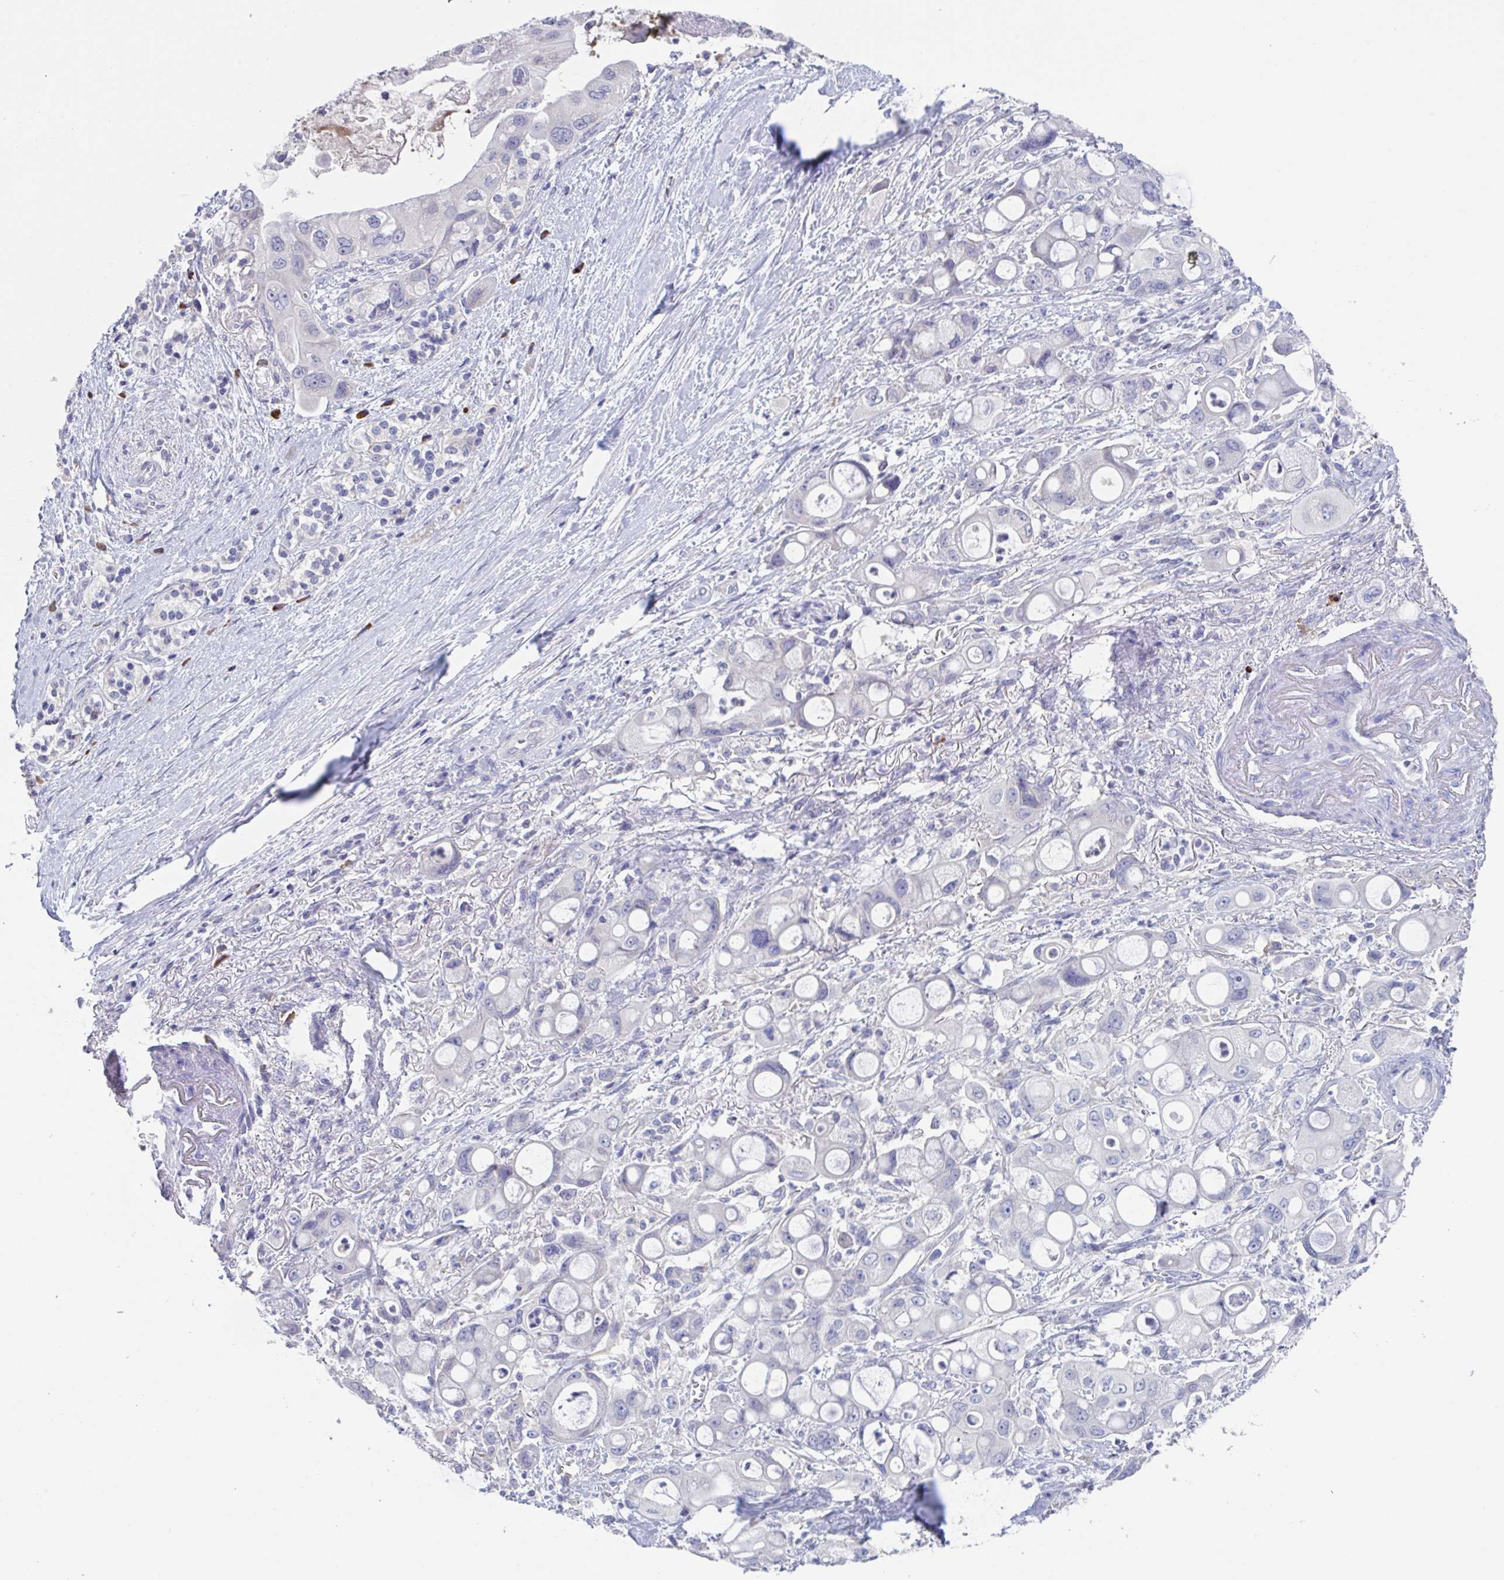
{"staining": {"intensity": "negative", "quantity": "none", "location": "none"}, "tissue": "pancreatic cancer", "cell_type": "Tumor cells", "image_type": "cancer", "snomed": [{"axis": "morphology", "description": "Adenocarcinoma, NOS"}, {"axis": "topography", "description": "Pancreas"}], "caption": "A high-resolution photomicrograph shows immunohistochemistry (IHC) staining of pancreatic cancer (adenocarcinoma), which demonstrates no significant positivity in tumor cells.", "gene": "LRRC58", "patient": {"sex": "male", "age": 68}}